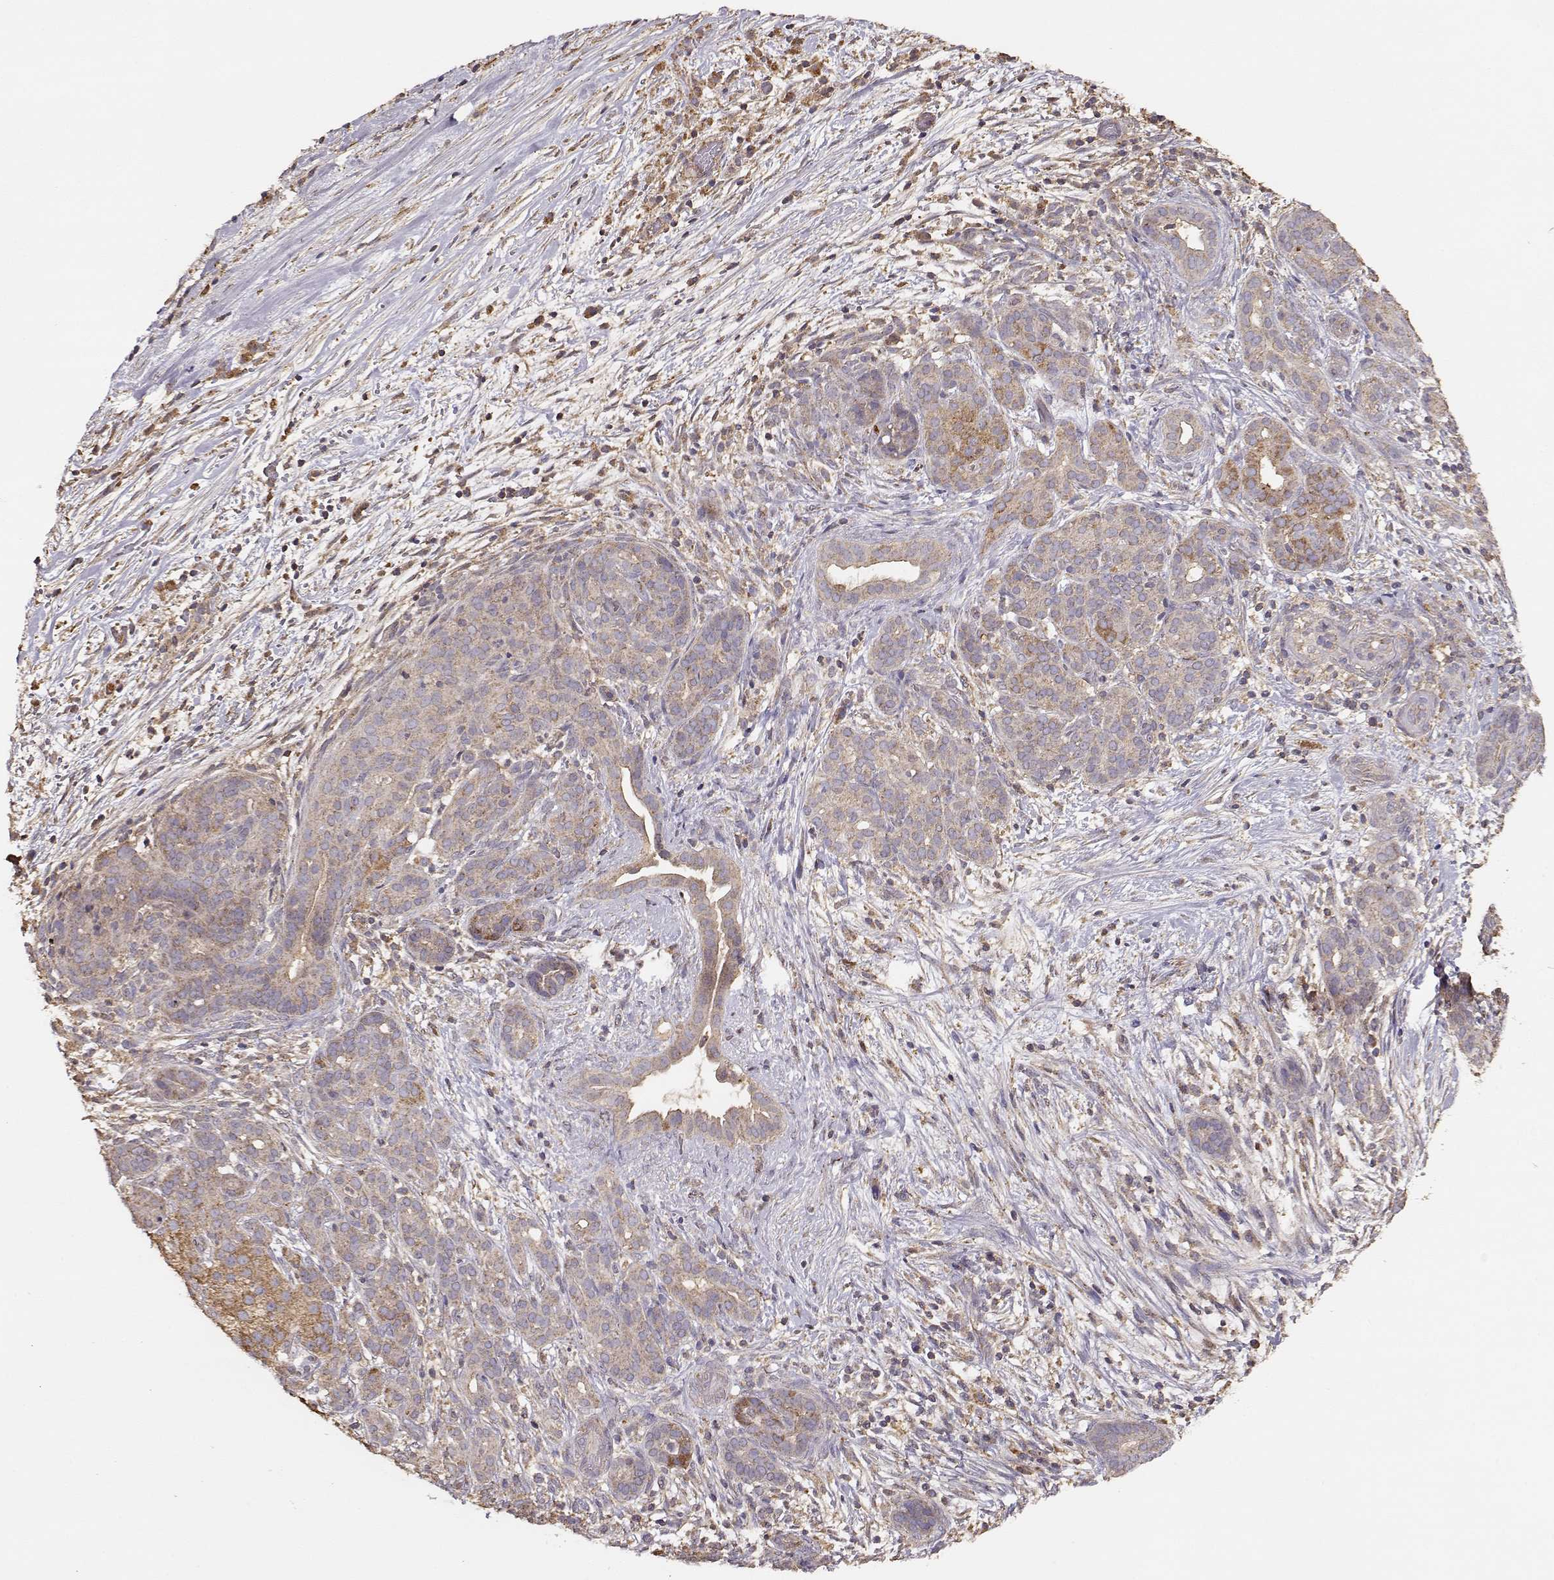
{"staining": {"intensity": "weak", "quantity": ">75%", "location": "cytoplasmic/membranous"}, "tissue": "pancreatic cancer", "cell_type": "Tumor cells", "image_type": "cancer", "snomed": [{"axis": "morphology", "description": "Adenocarcinoma, NOS"}, {"axis": "topography", "description": "Pancreas"}], "caption": "Tumor cells show weak cytoplasmic/membranous positivity in approximately >75% of cells in adenocarcinoma (pancreatic).", "gene": "TARS3", "patient": {"sex": "male", "age": 44}}